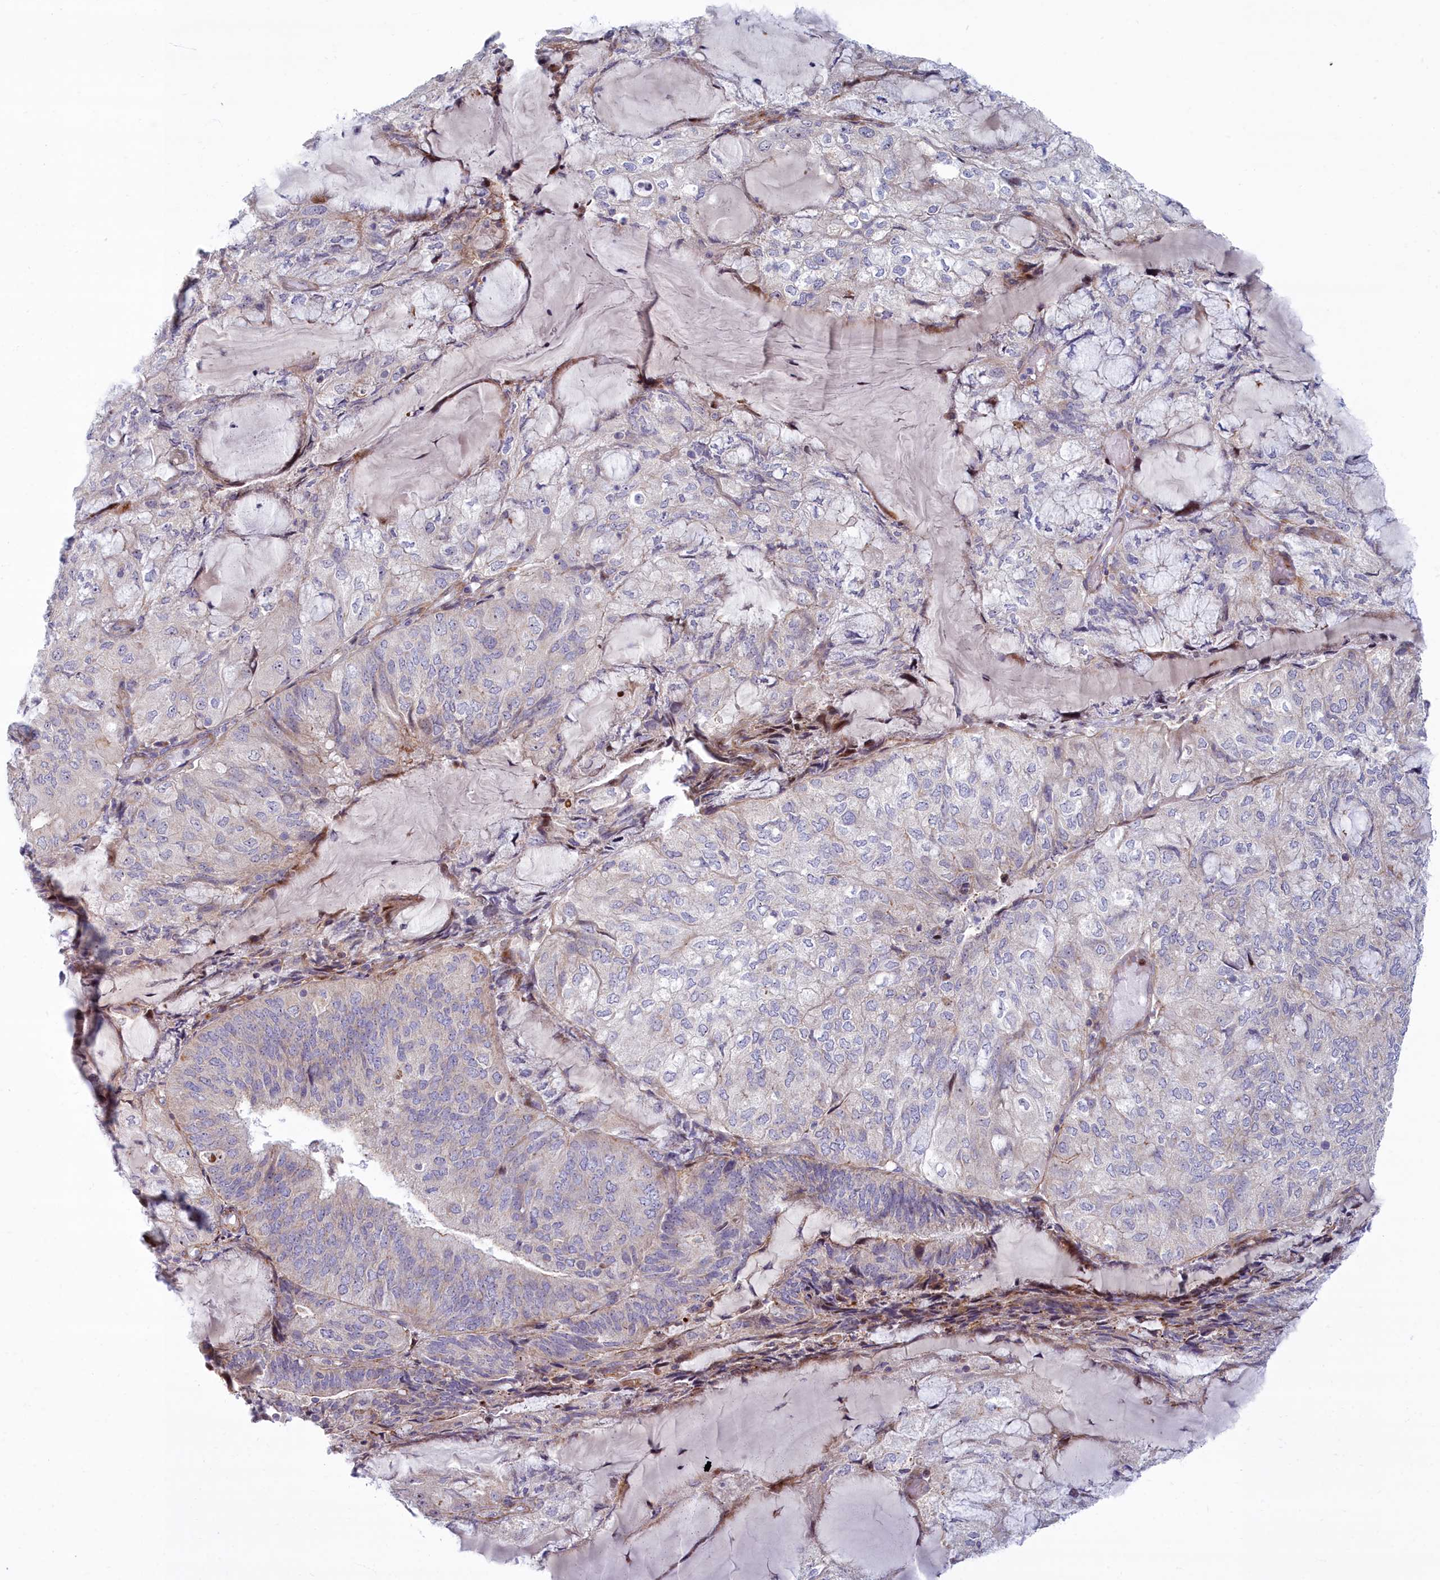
{"staining": {"intensity": "negative", "quantity": "none", "location": "none"}, "tissue": "endometrial cancer", "cell_type": "Tumor cells", "image_type": "cancer", "snomed": [{"axis": "morphology", "description": "Adenocarcinoma, NOS"}, {"axis": "topography", "description": "Endometrium"}], "caption": "Tumor cells show no significant protein staining in endometrial cancer (adenocarcinoma).", "gene": "C15orf40", "patient": {"sex": "female", "age": 81}}